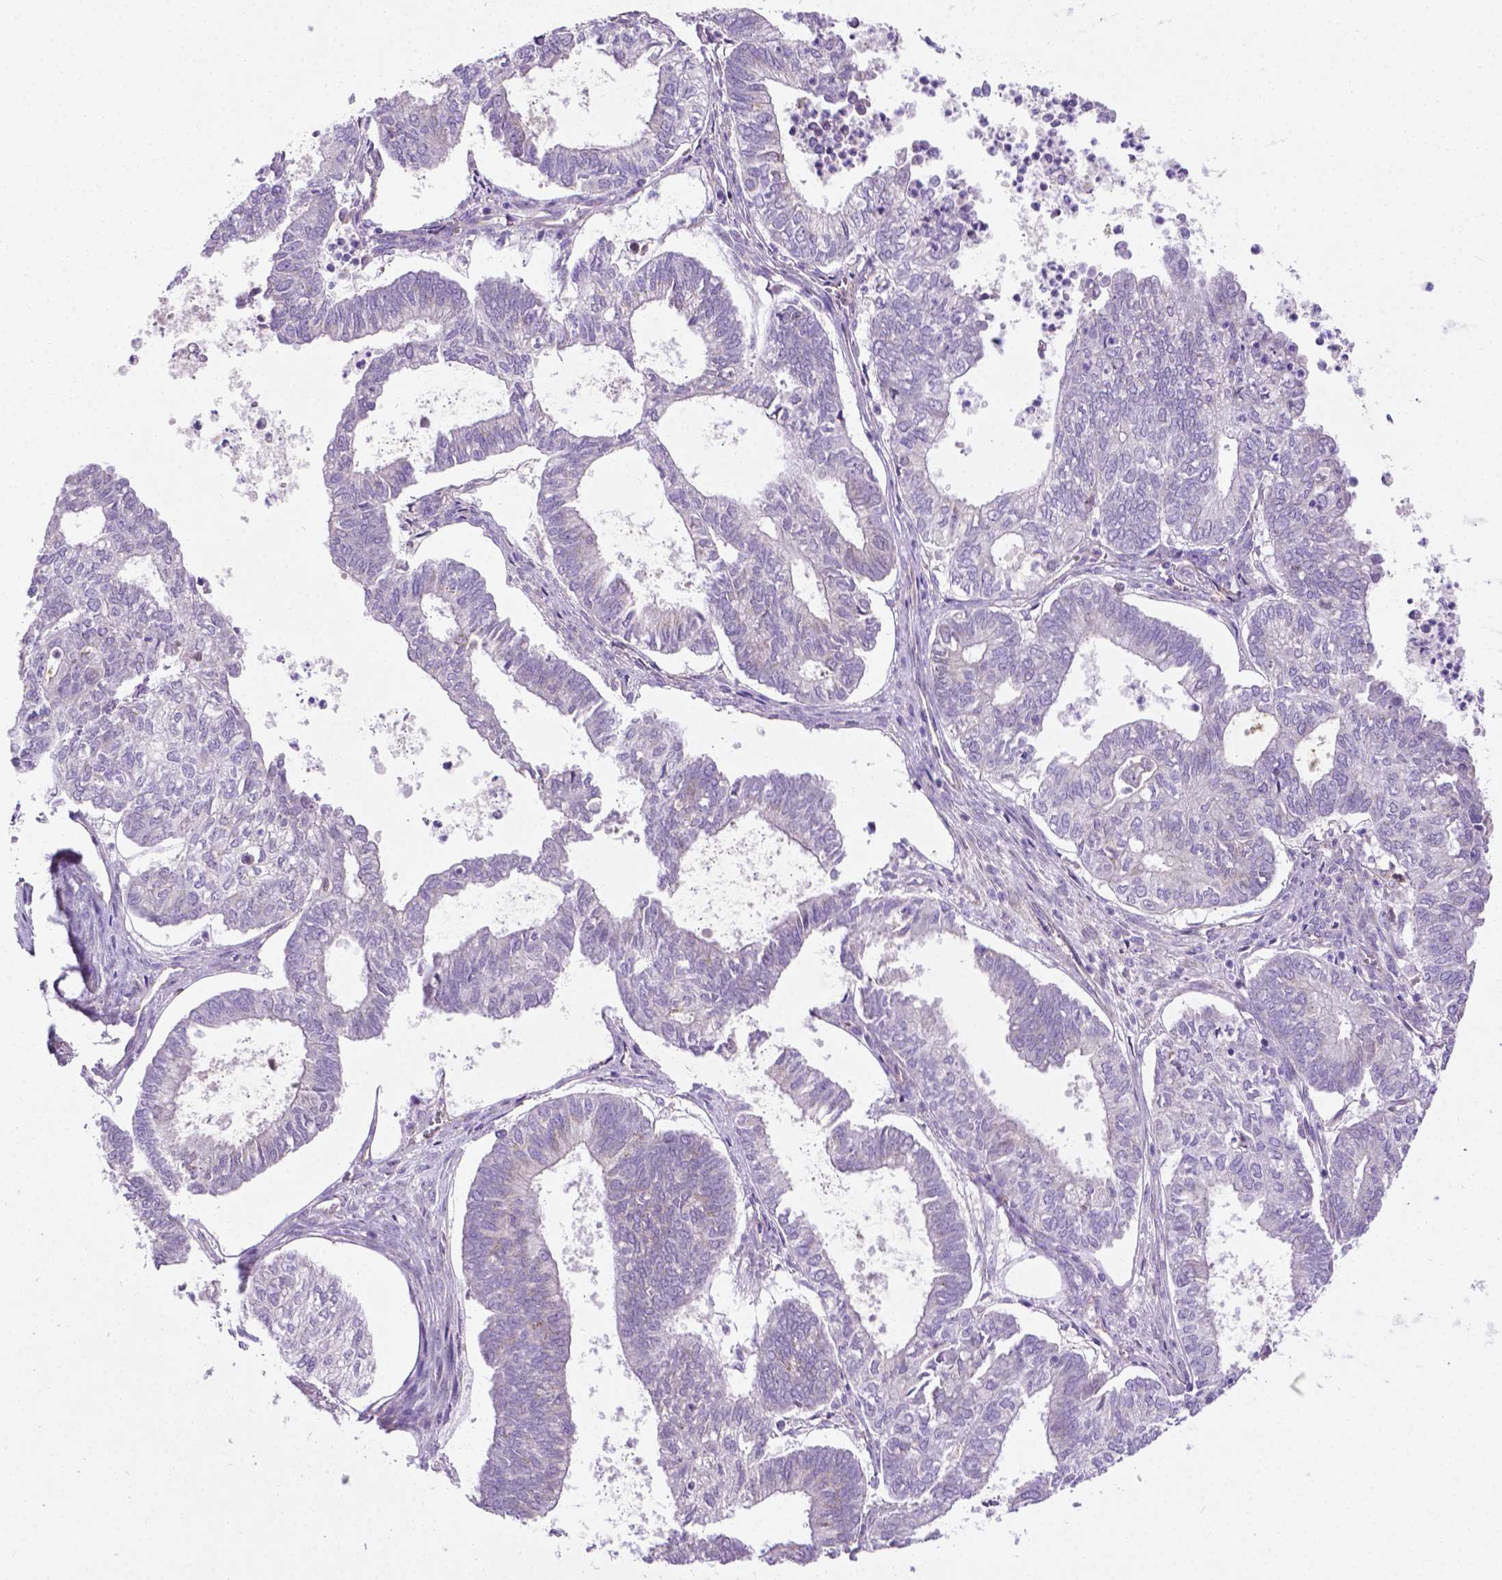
{"staining": {"intensity": "negative", "quantity": "none", "location": "none"}, "tissue": "ovarian cancer", "cell_type": "Tumor cells", "image_type": "cancer", "snomed": [{"axis": "morphology", "description": "Carcinoma, endometroid"}, {"axis": "topography", "description": "Ovary"}], "caption": "An immunohistochemistry photomicrograph of endometroid carcinoma (ovarian) is shown. There is no staining in tumor cells of endometroid carcinoma (ovarian).", "gene": "CCER2", "patient": {"sex": "female", "age": 64}}